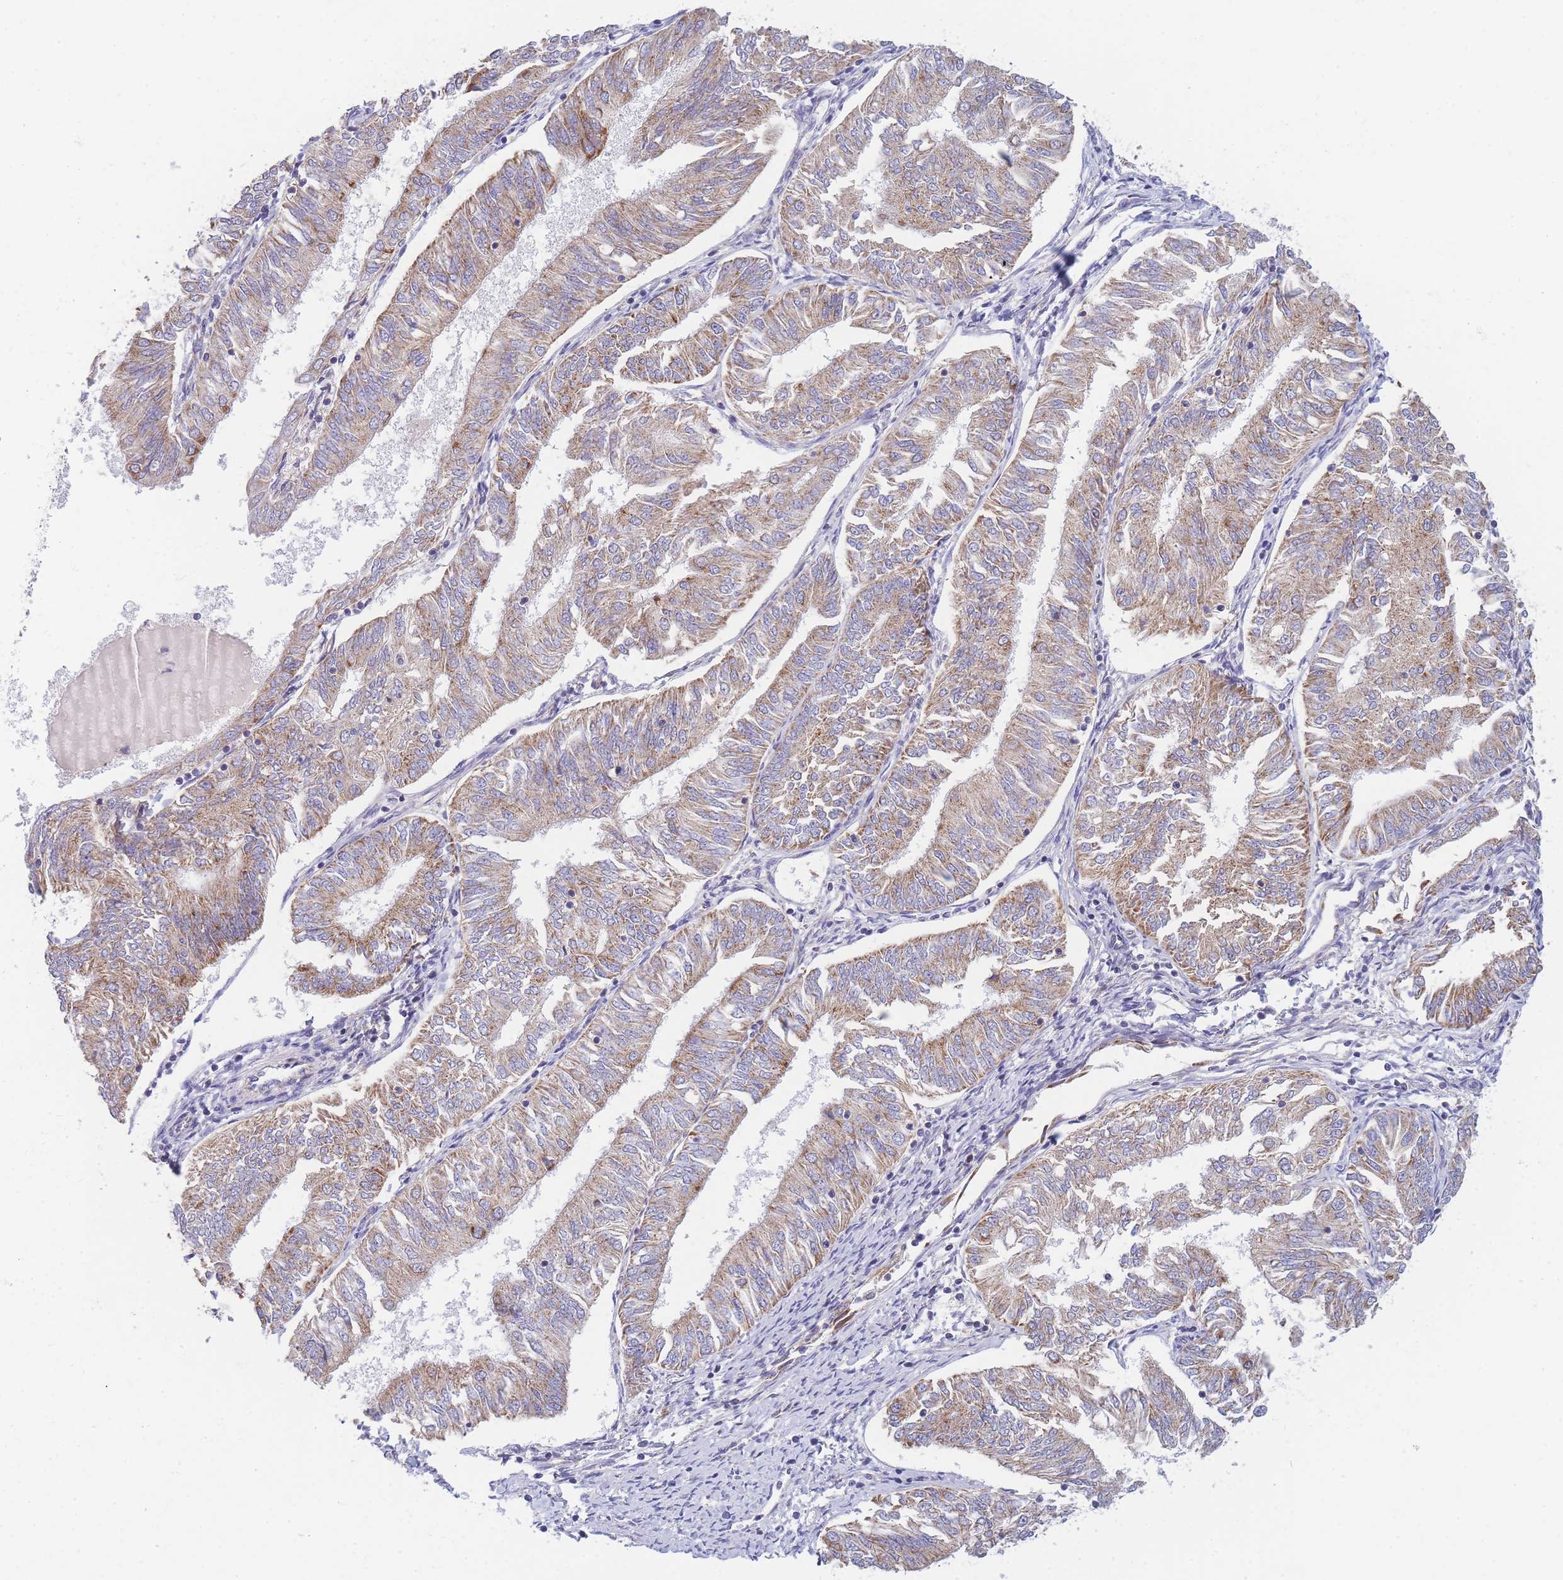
{"staining": {"intensity": "moderate", "quantity": "25%-75%", "location": "cytoplasmic/membranous"}, "tissue": "endometrial cancer", "cell_type": "Tumor cells", "image_type": "cancer", "snomed": [{"axis": "morphology", "description": "Adenocarcinoma, NOS"}, {"axis": "topography", "description": "Endometrium"}], "caption": "Immunohistochemical staining of human endometrial cancer (adenocarcinoma) exhibits medium levels of moderate cytoplasmic/membranous protein expression in about 25%-75% of tumor cells.", "gene": "MRPS11", "patient": {"sex": "female", "age": 58}}